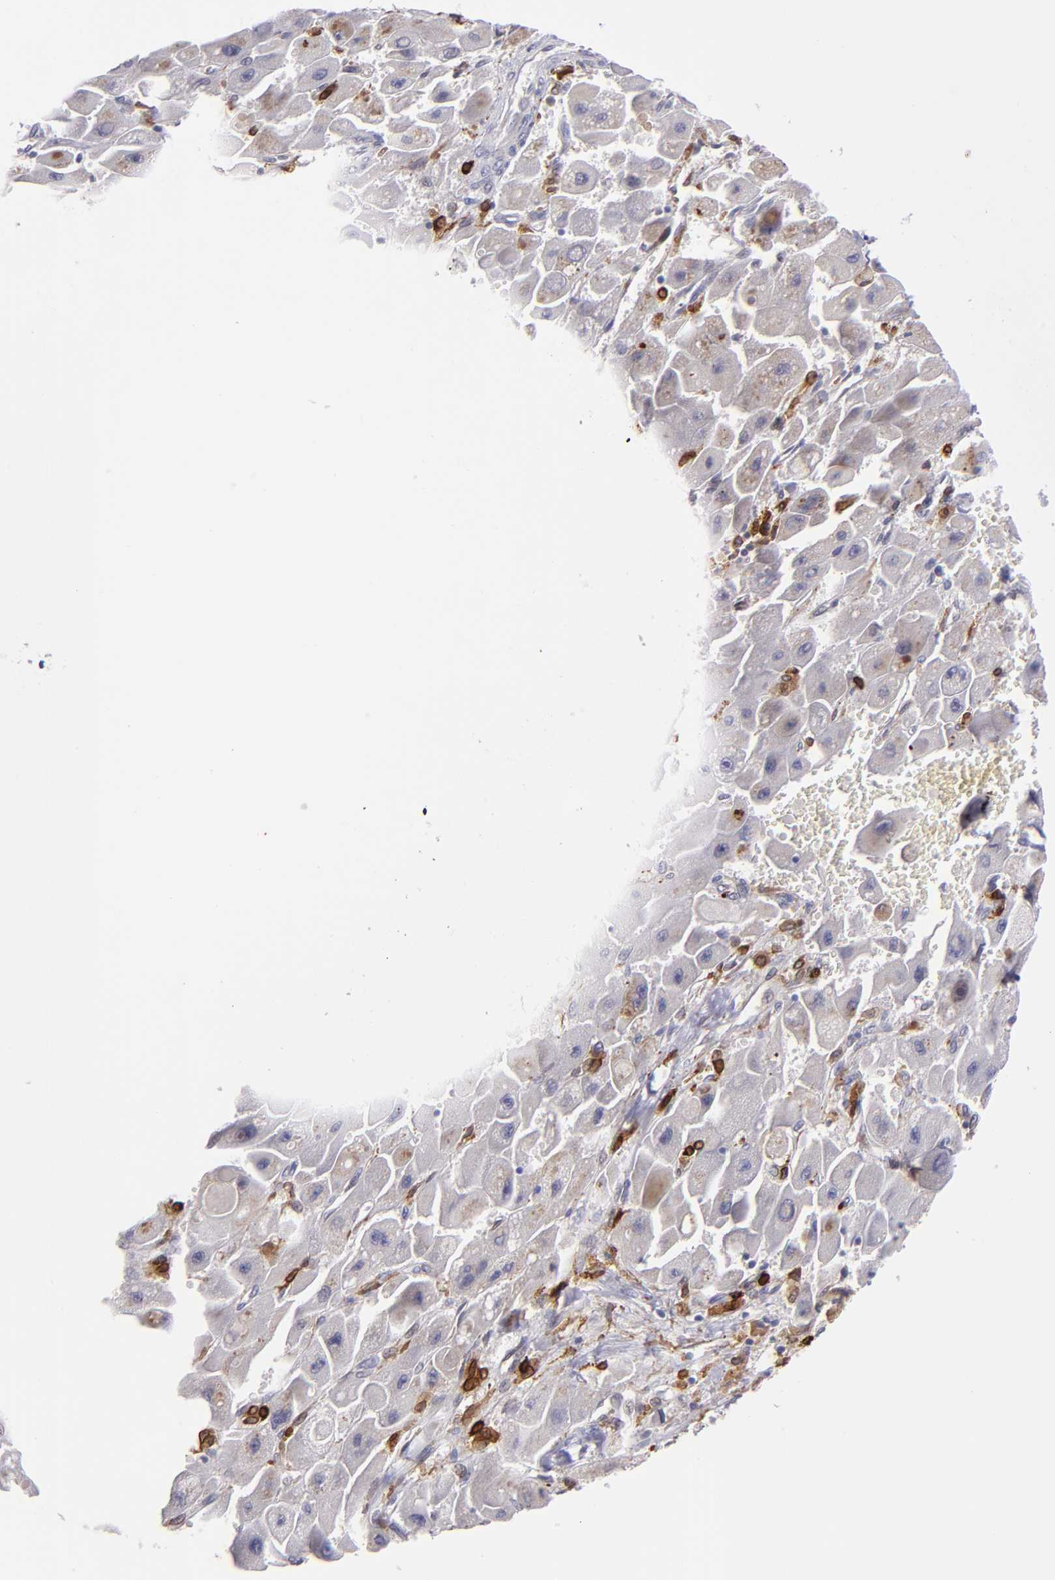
{"staining": {"intensity": "weak", "quantity": "<25%", "location": "cytoplasmic/membranous"}, "tissue": "liver cancer", "cell_type": "Tumor cells", "image_type": "cancer", "snomed": [{"axis": "morphology", "description": "Carcinoma, Hepatocellular, NOS"}, {"axis": "topography", "description": "Liver"}], "caption": "Tumor cells show no significant protein positivity in hepatocellular carcinoma (liver).", "gene": "PTGS1", "patient": {"sex": "male", "age": 24}}